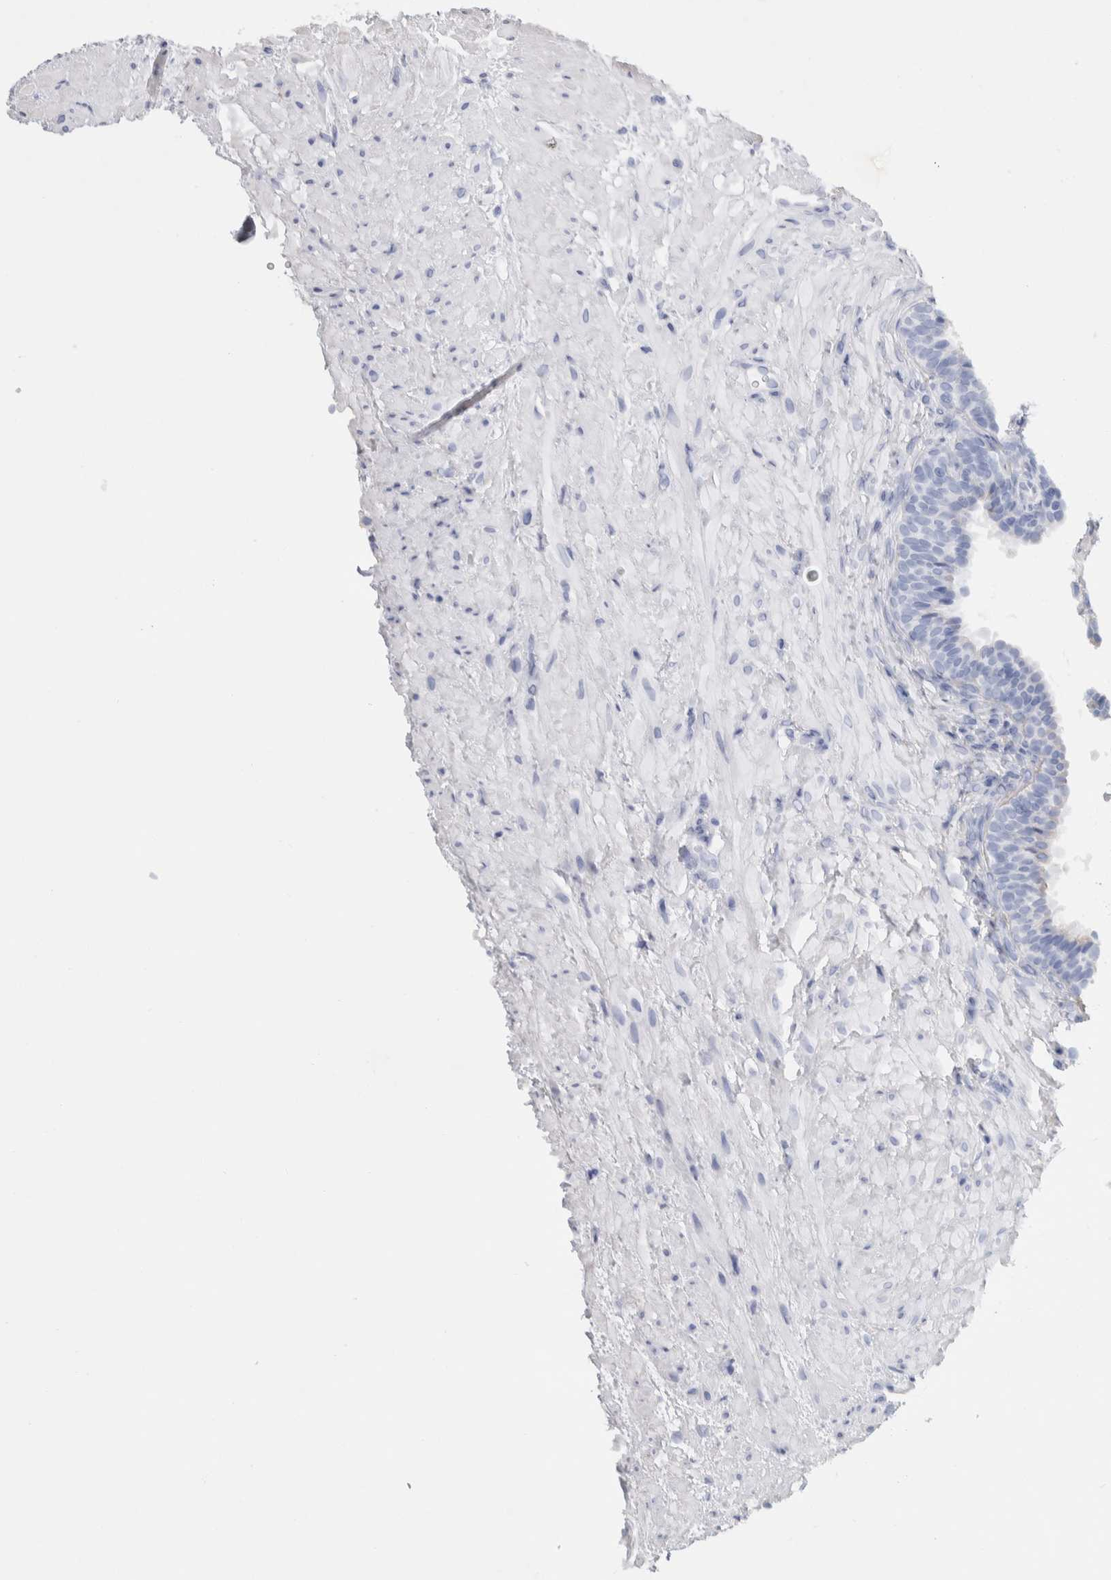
{"staining": {"intensity": "moderate", "quantity": "25%-75%", "location": "cytoplasmic/membranous"}, "tissue": "prostate", "cell_type": "Glandular cells", "image_type": "normal", "snomed": [{"axis": "morphology", "description": "Normal tissue, NOS"}, {"axis": "topography", "description": "Prostate"}], "caption": "Unremarkable prostate shows moderate cytoplasmic/membranous positivity in approximately 25%-75% of glandular cells (DAB IHC, brown staining for protein, blue staining for nuclei)..", "gene": "ENGASE", "patient": {"sex": "male", "age": 76}}